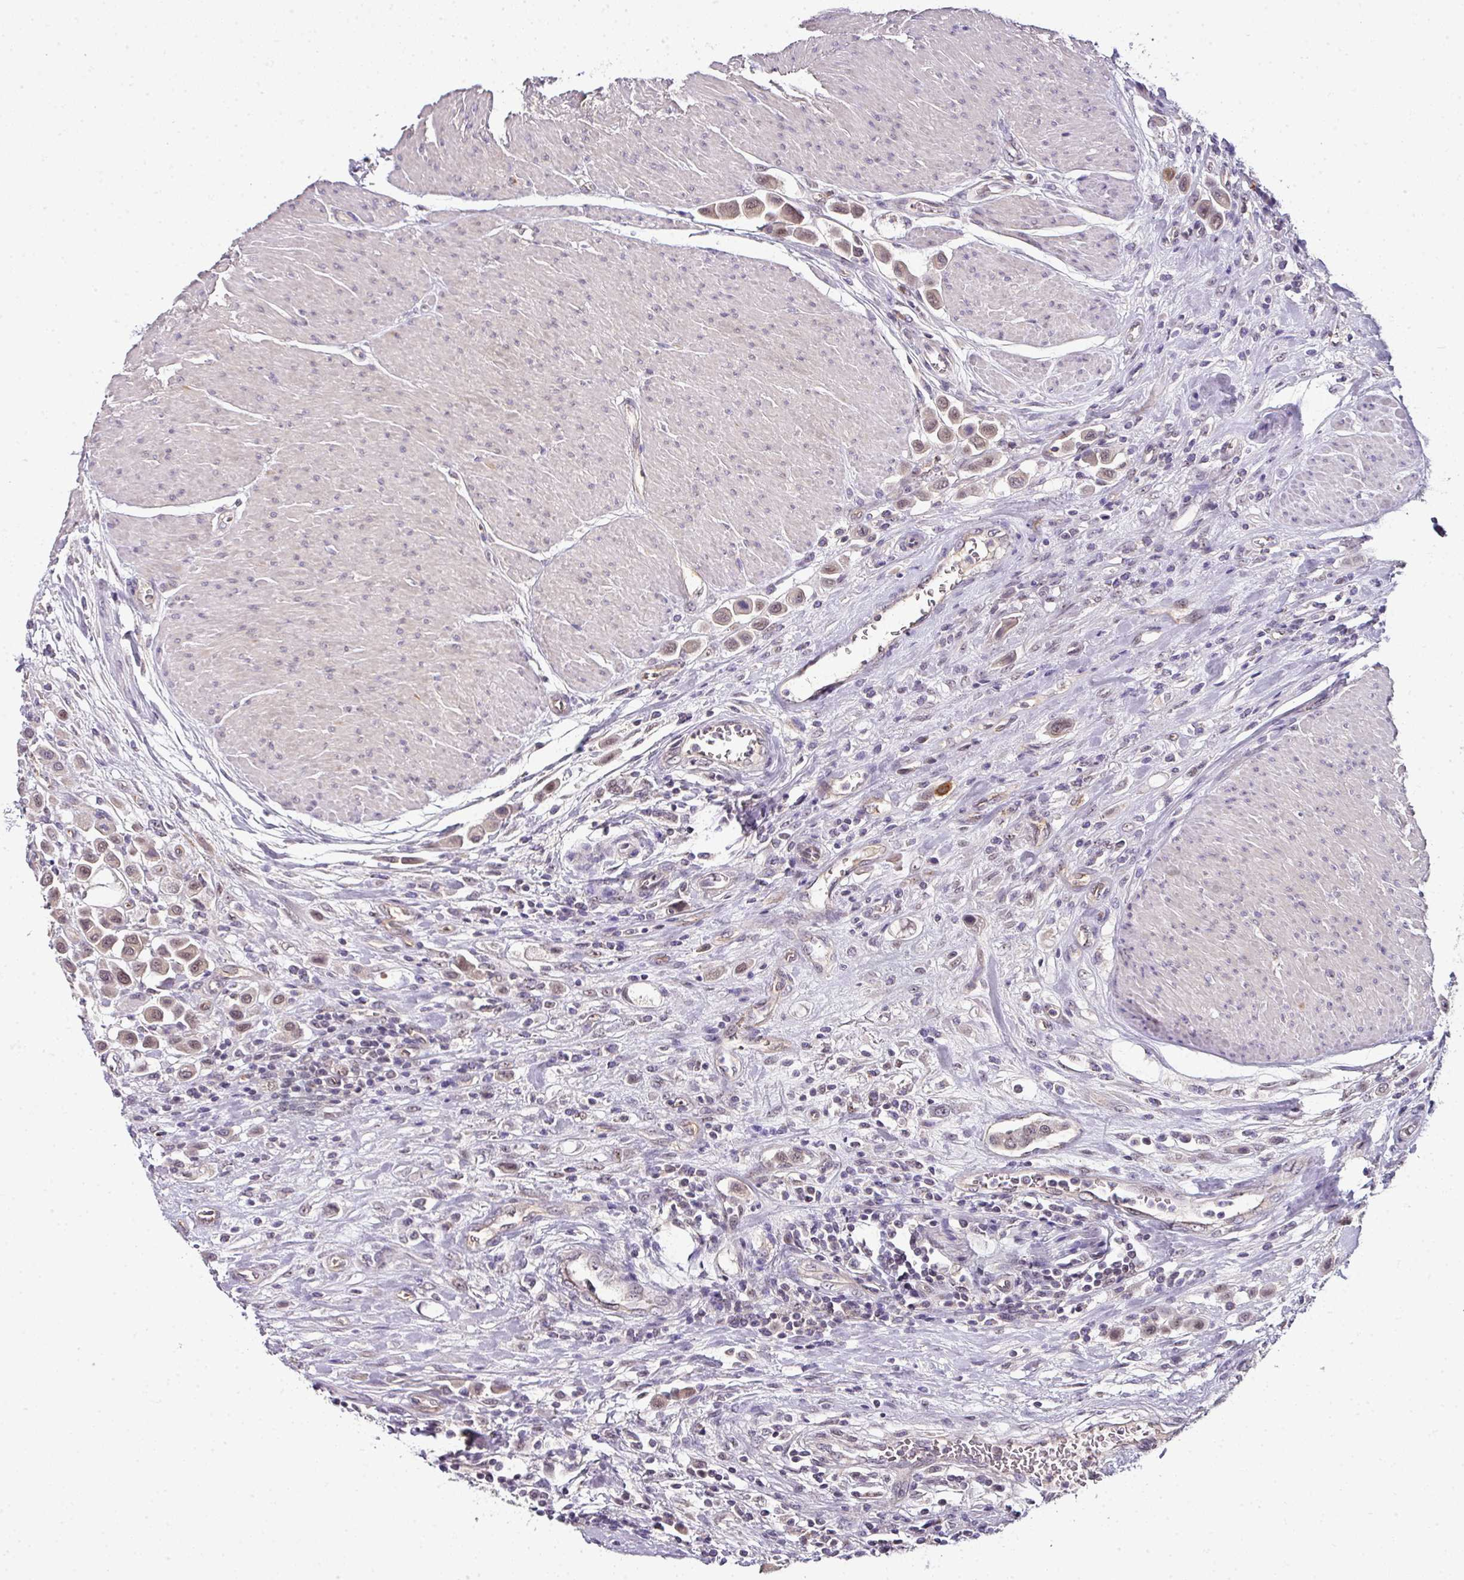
{"staining": {"intensity": "weak", "quantity": "25%-75%", "location": "nuclear"}, "tissue": "urothelial cancer", "cell_type": "Tumor cells", "image_type": "cancer", "snomed": [{"axis": "morphology", "description": "Urothelial carcinoma, High grade"}, {"axis": "topography", "description": "Urinary bladder"}], "caption": "Weak nuclear protein positivity is present in about 25%-75% of tumor cells in urothelial cancer.", "gene": "NAPSA", "patient": {"sex": "male", "age": 50}}